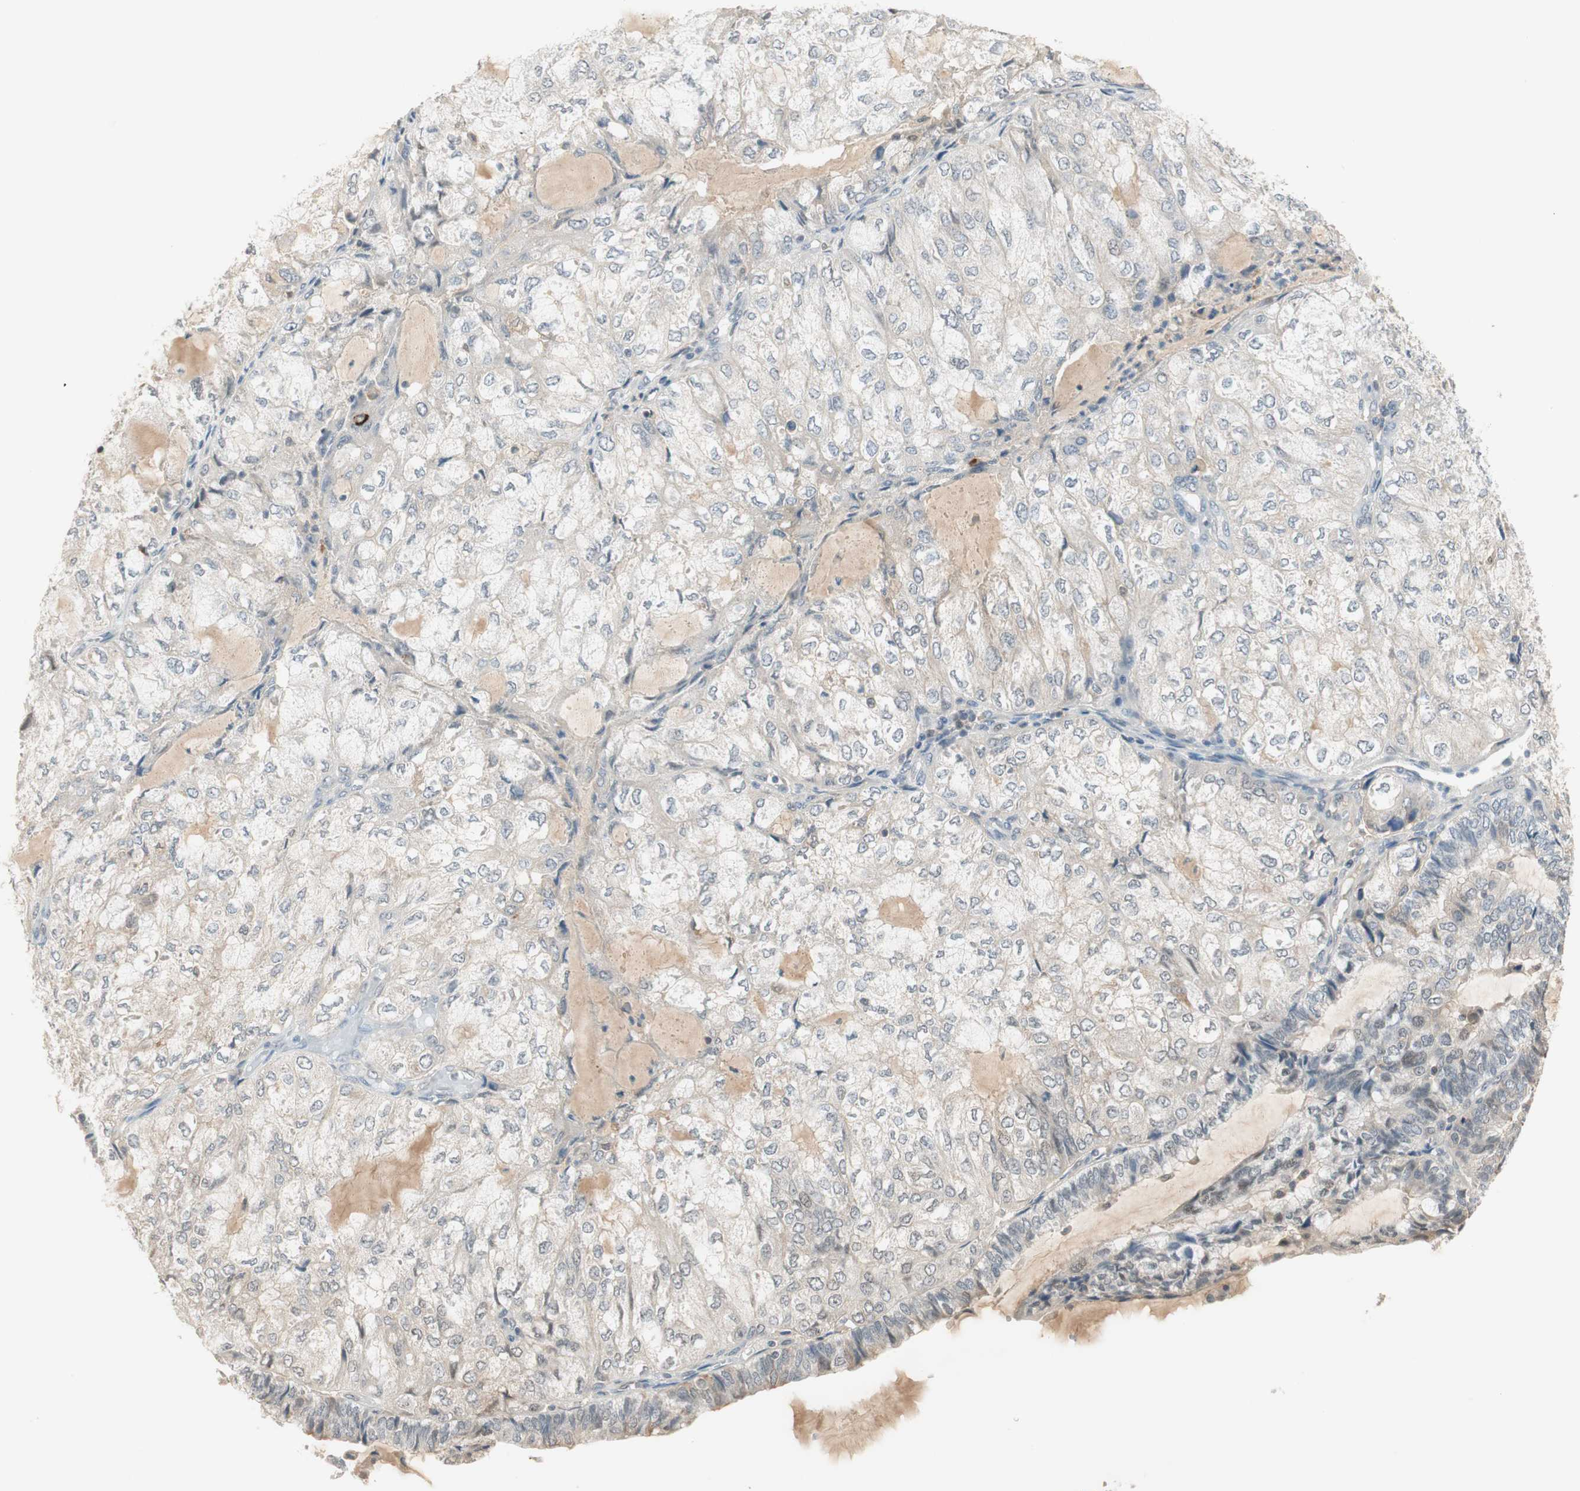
{"staining": {"intensity": "negative", "quantity": "none", "location": "none"}, "tissue": "endometrial cancer", "cell_type": "Tumor cells", "image_type": "cancer", "snomed": [{"axis": "morphology", "description": "Adenocarcinoma, NOS"}, {"axis": "topography", "description": "Endometrium"}], "caption": "Endometrial cancer (adenocarcinoma) stained for a protein using immunohistochemistry (IHC) reveals no staining tumor cells.", "gene": "RNGTT", "patient": {"sex": "female", "age": 81}}